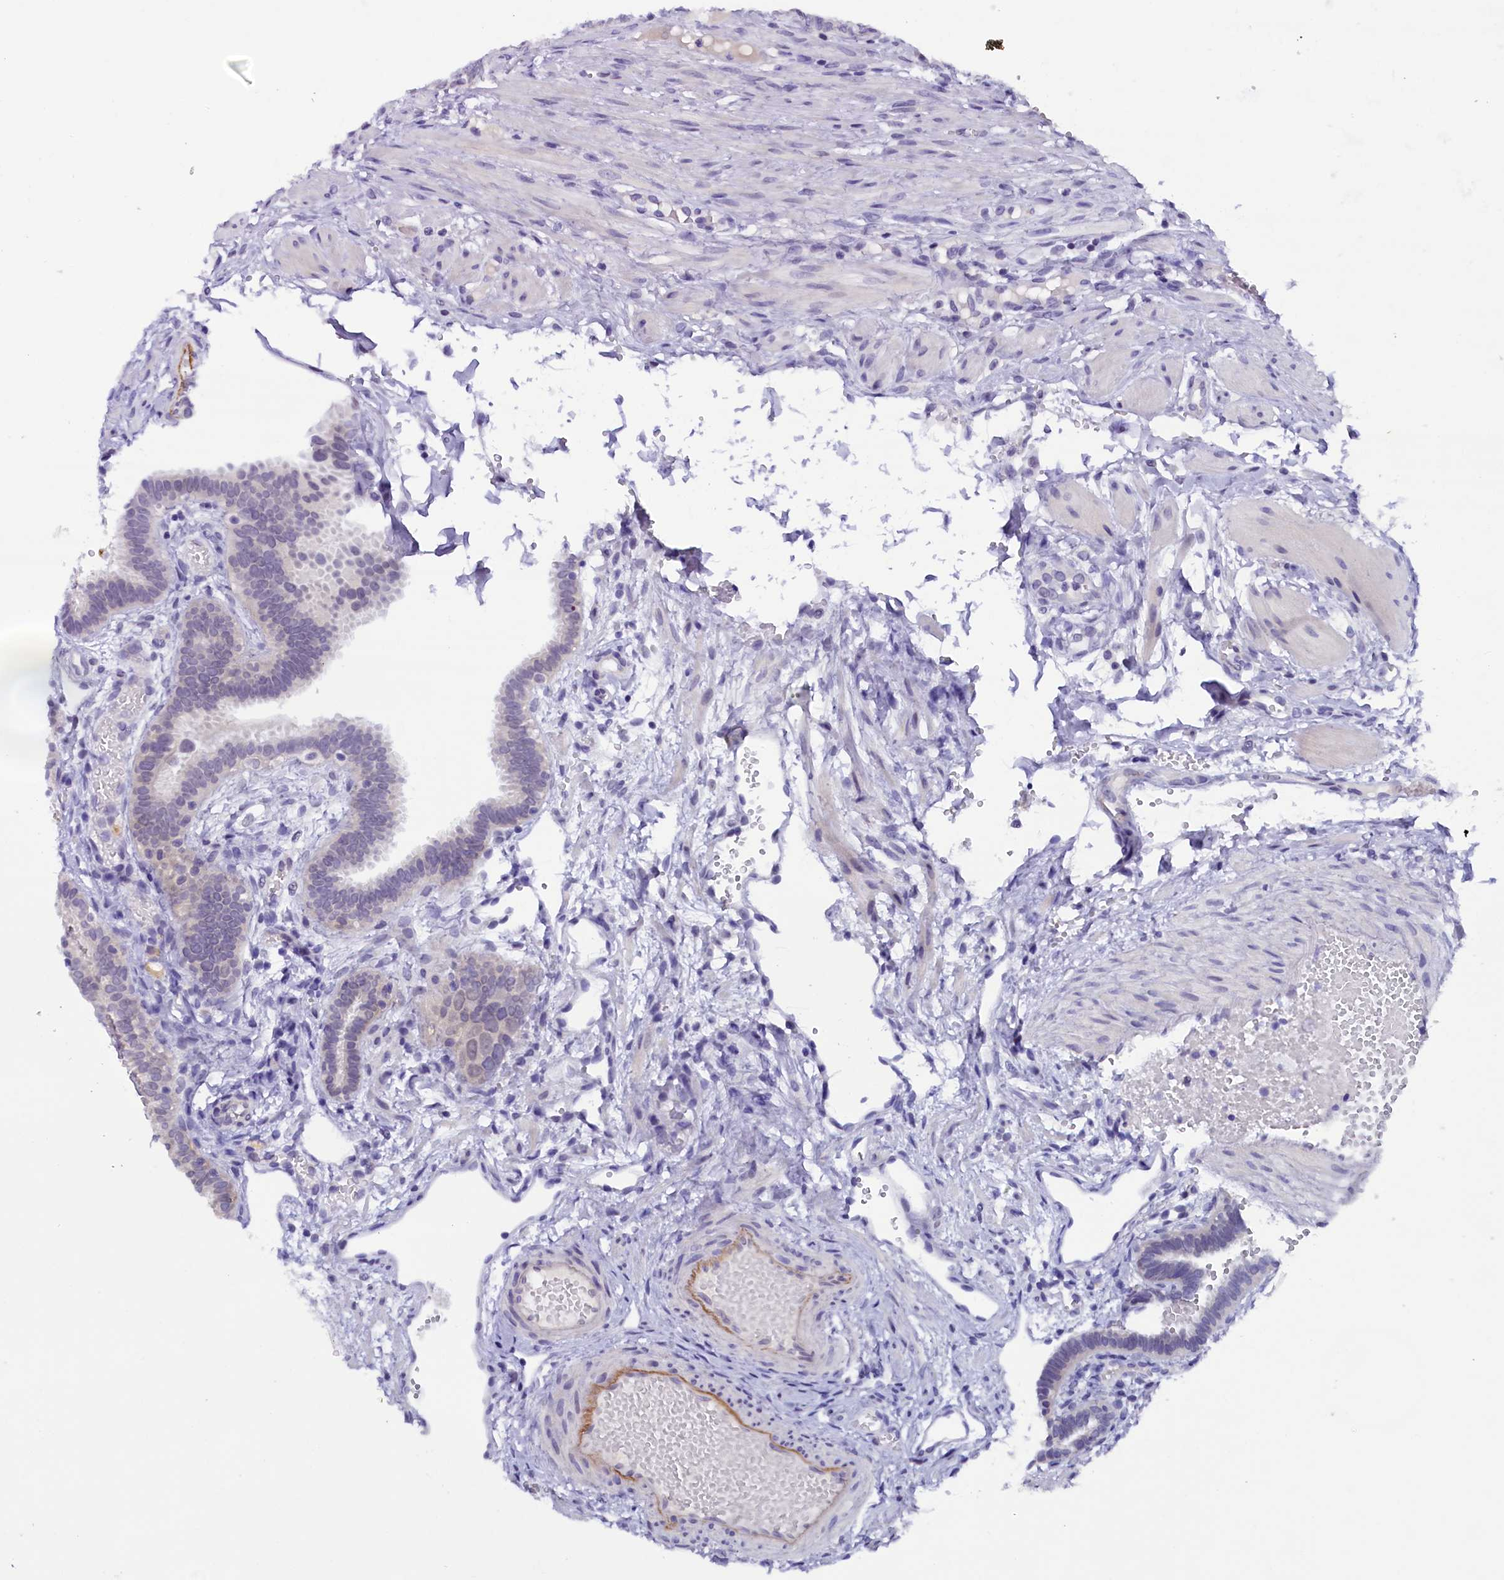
{"staining": {"intensity": "negative", "quantity": "none", "location": "none"}, "tissue": "fallopian tube", "cell_type": "Glandular cells", "image_type": "normal", "snomed": [{"axis": "morphology", "description": "Normal tissue, NOS"}, {"axis": "topography", "description": "Fallopian tube"}], "caption": "Immunohistochemistry histopathology image of benign human fallopian tube stained for a protein (brown), which demonstrates no expression in glandular cells.", "gene": "IQCN", "patient": {"sex": "female", "age": 37}}